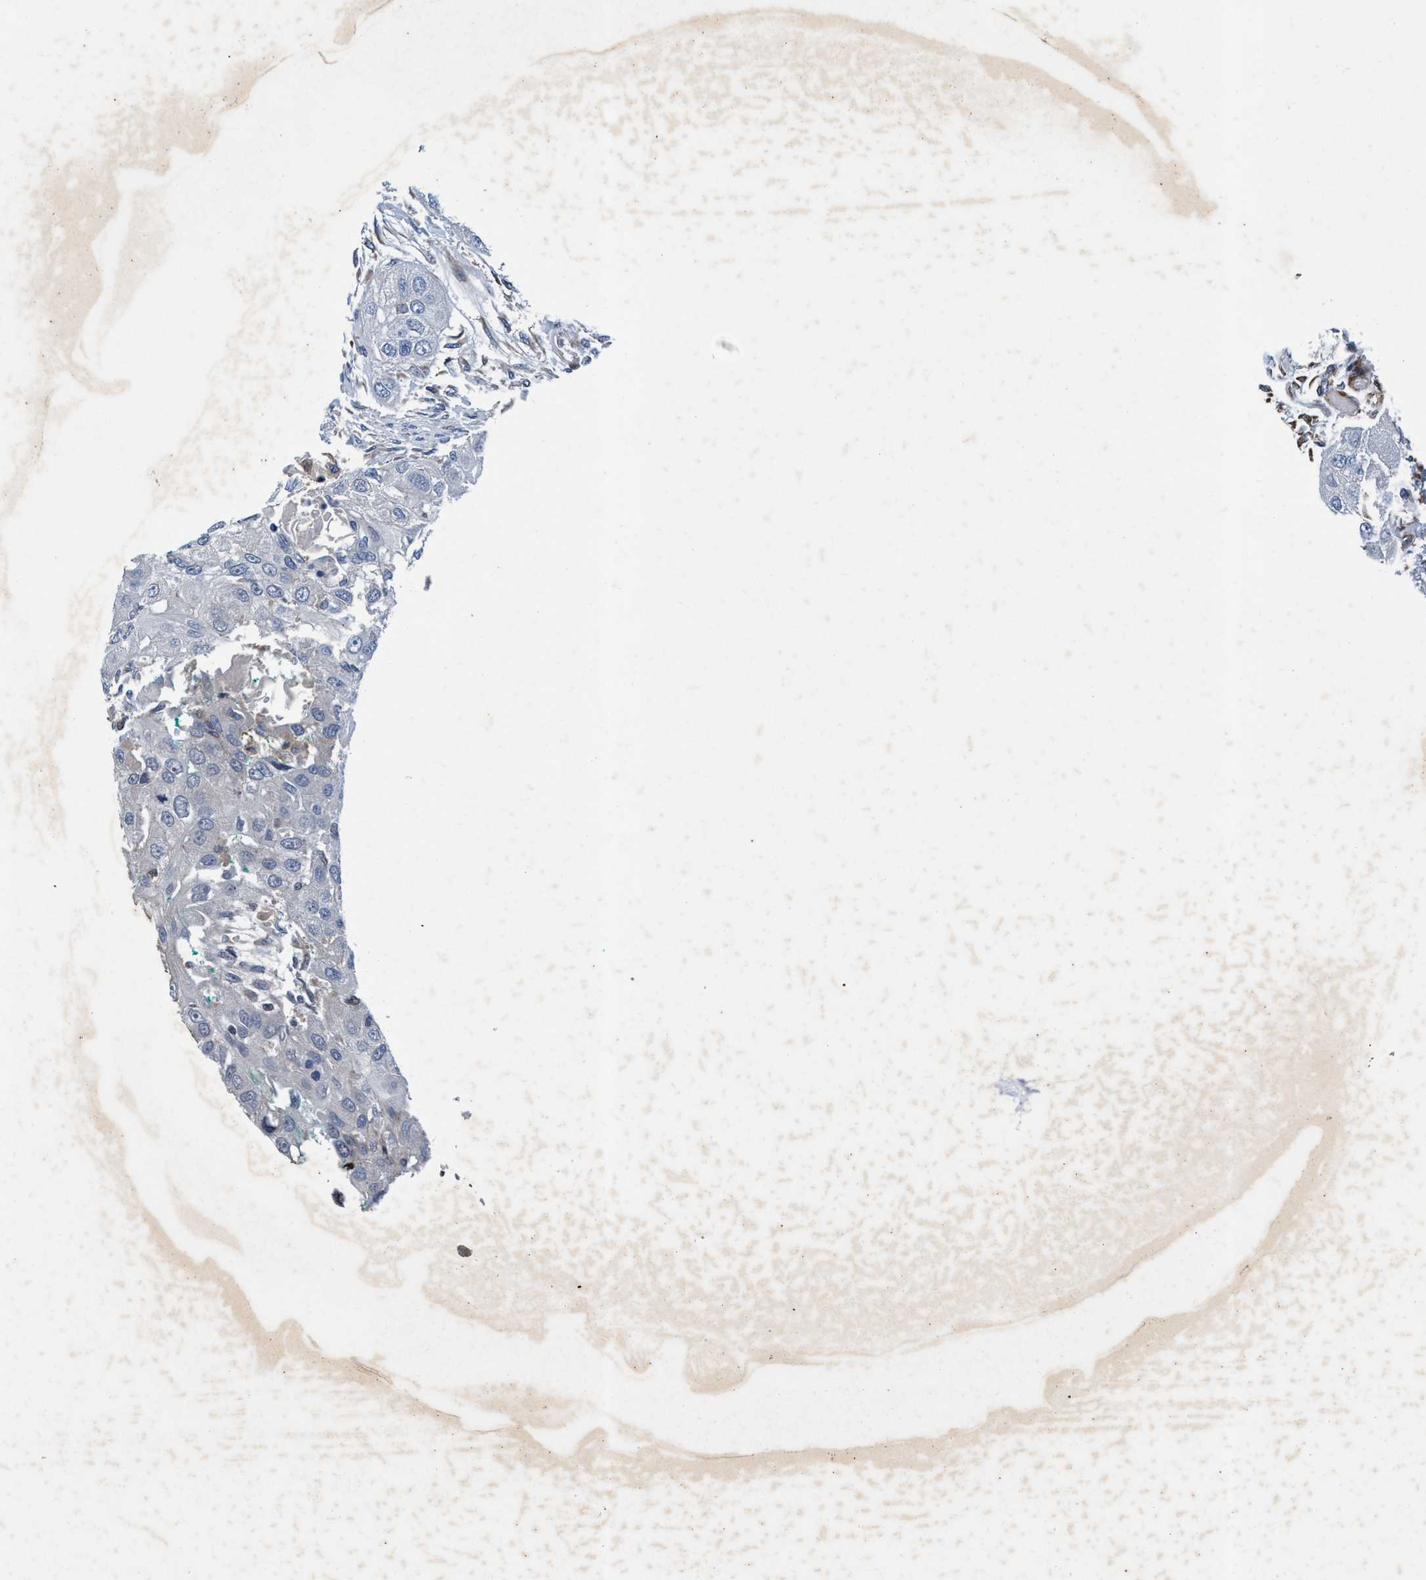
{"staining": {"intensity": "negative", "quantity": "none", "location": "none"}, "tissue": "head and neck cancer", "cell_type": "Tumor cells", "image_type": "cancer", "snomed": [{"axis": "morphology", "description": "Normal tissue, NOS"}, {"axis": "morphology", "description": "Squamous cell carcinoma, NOS"}, {"axis": "topography", "description": "Skeletal muscle"}, {"axis": "topography", "description": "Head-Neck"}], "caption": "DAB (3,3'-diaminobenzidine) immunohistochemical staining of head and neck cancer demonstrates no significant staining in tumor cells.", "gene": "ENDOG", "patient": {"sex": "male", "age": 51}}